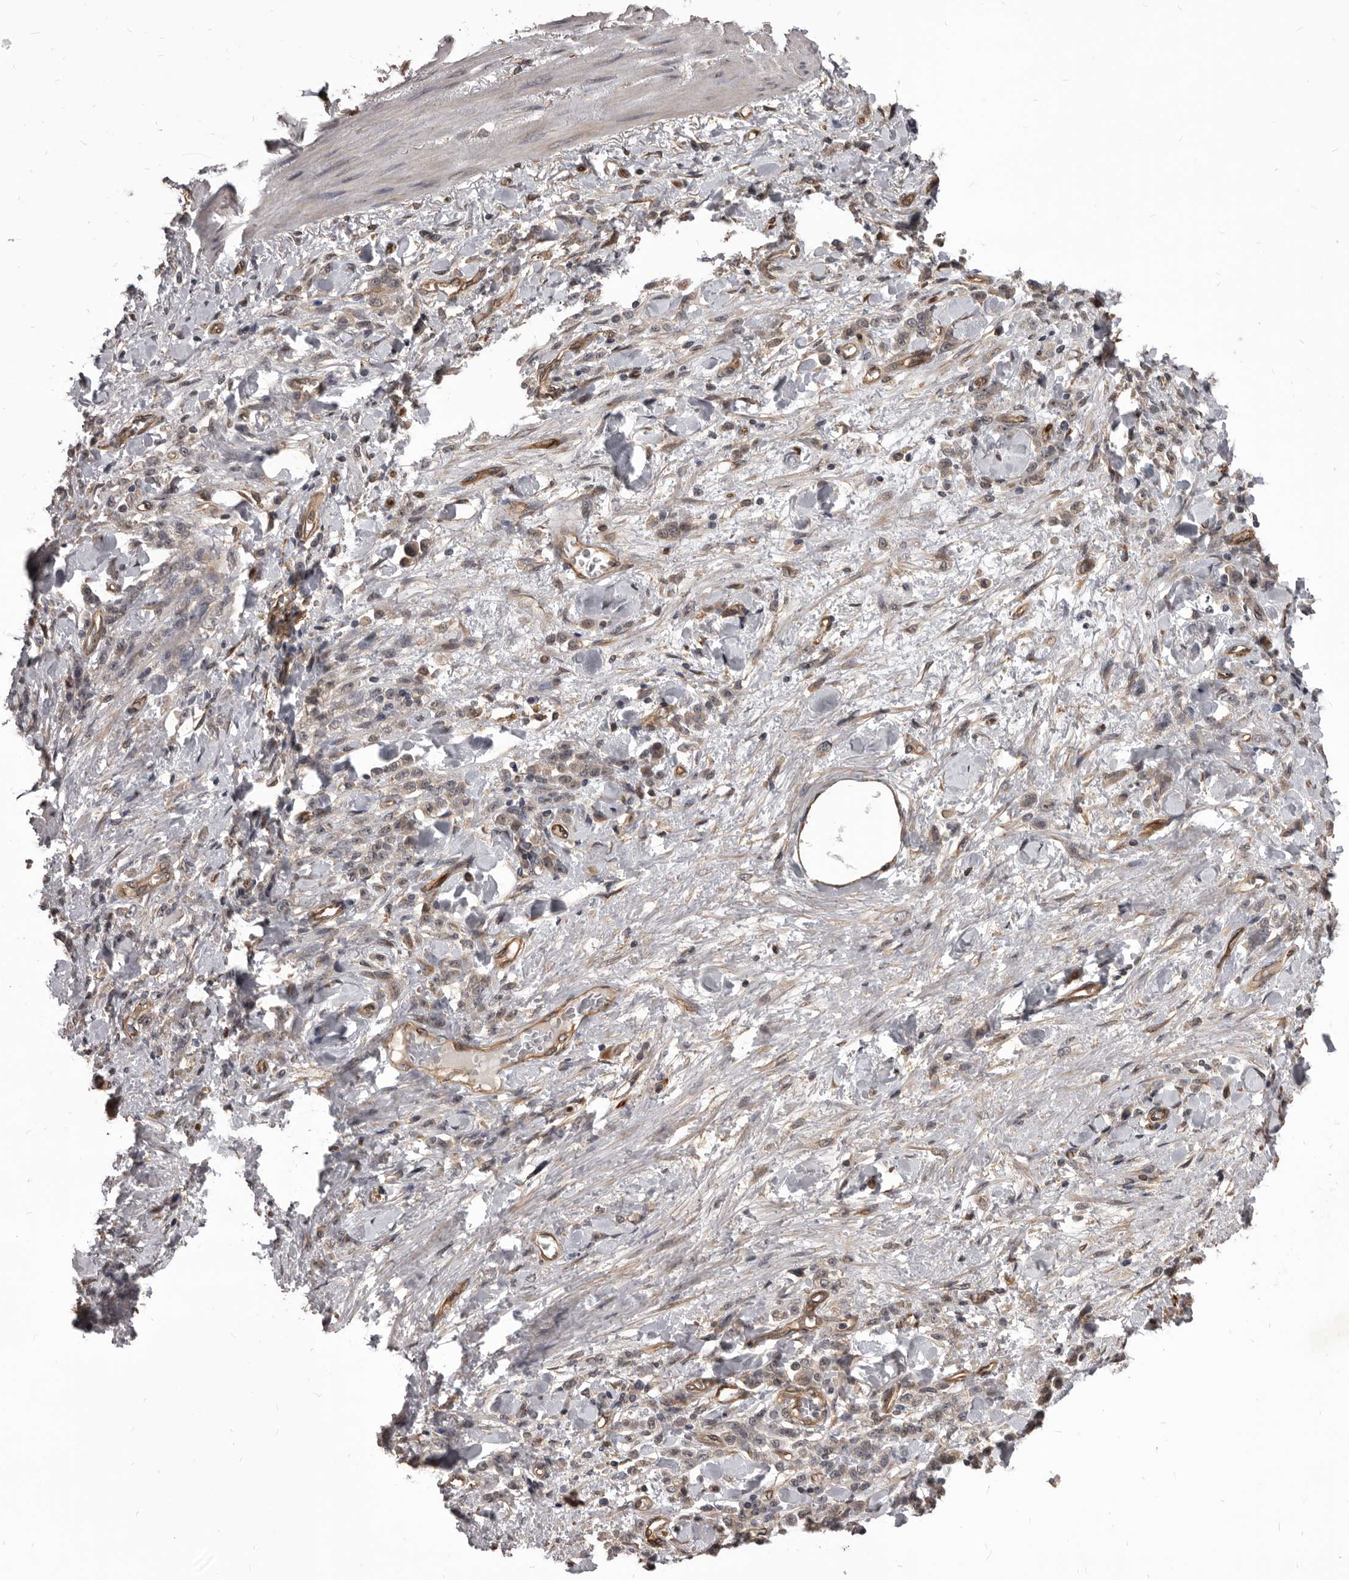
{"staining": {"intensity": "weak", "quantity": ">75%", "location": "cytoplasmic/membranous"}, "tissue": "stomach cancer", "cell_type": "Tumor cells", "image_type": "cancer", "snomed": [{"axis": "morphology", "description": "Normal tissue, NOS"}, {"axis": "morphology", "description": "Adenocarcinoma, NOS"}, {"axis": "topography", "description": "Stomach"}], "caption": "Stomach adenocarcinoma stained with a protein marker shows weak staining in tumor cells.", "gene": "ADAMTS20", "patient": {"sex": "male", "age": 82}}